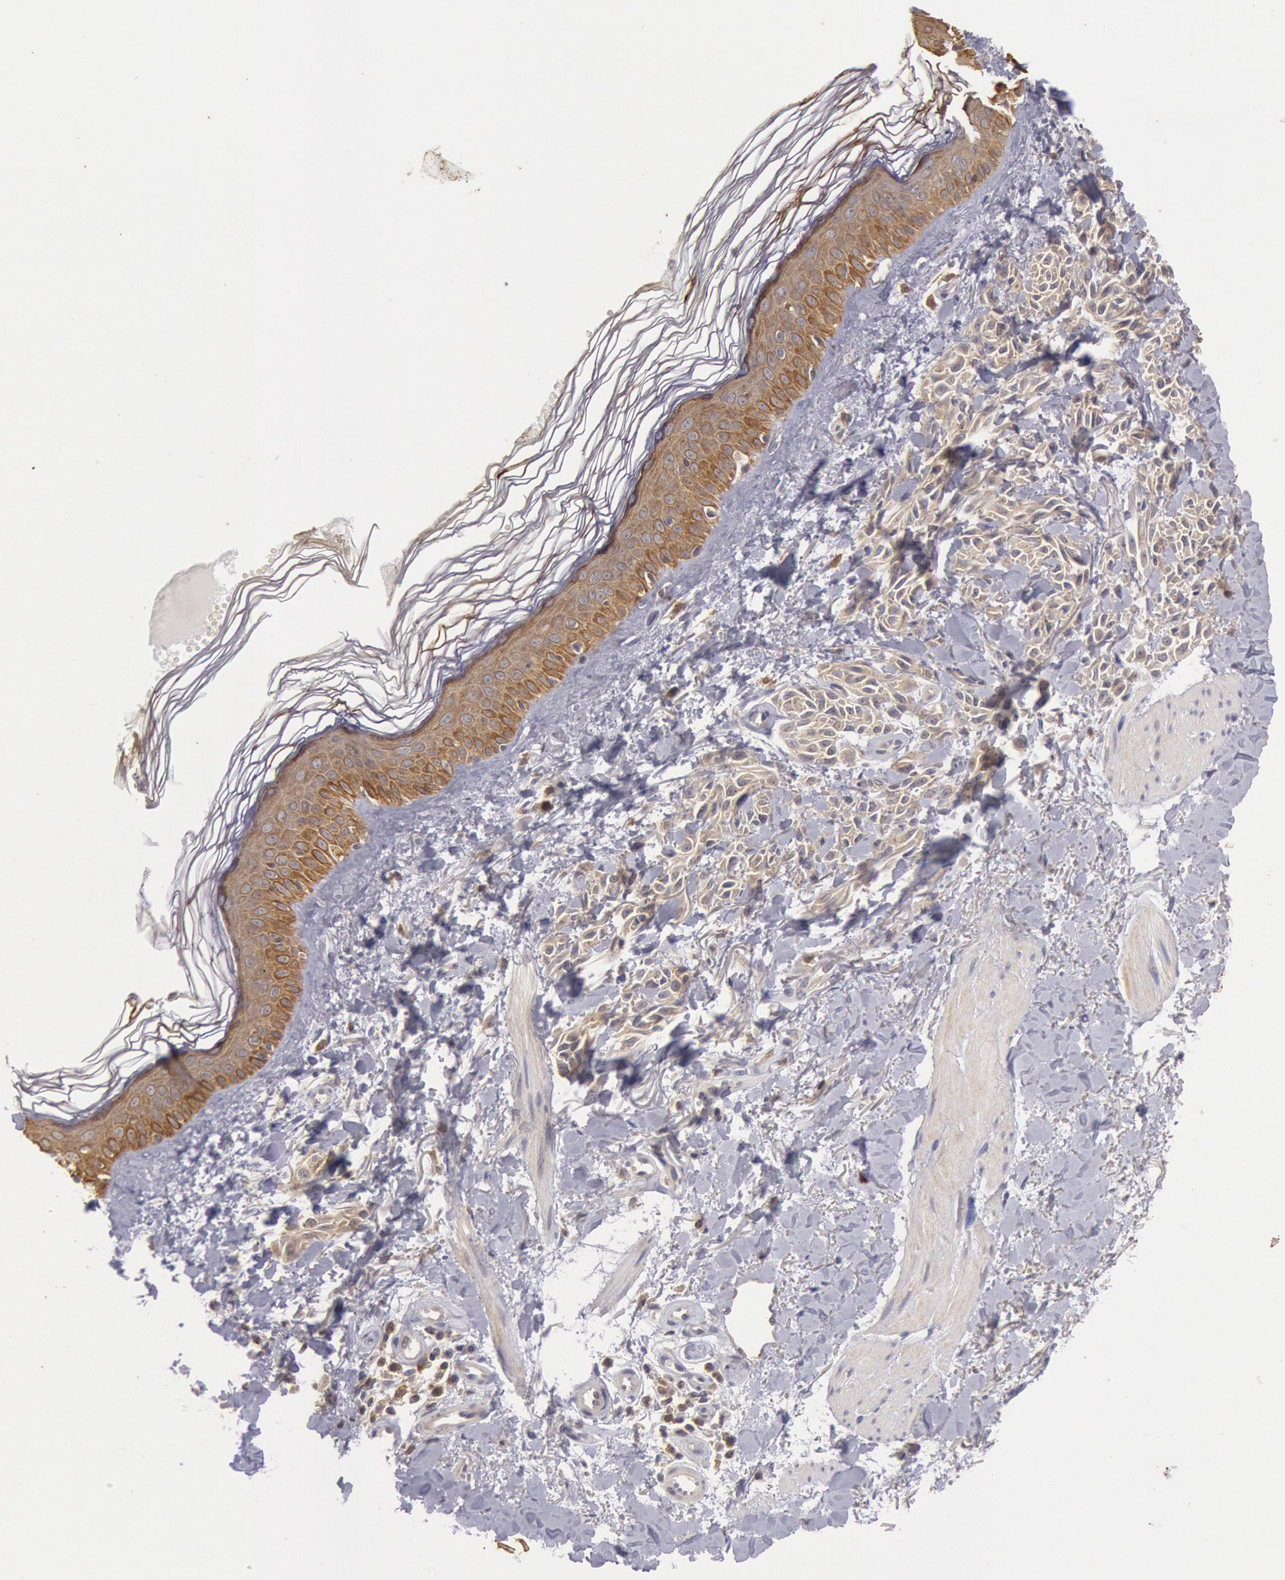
{"staining": {"intensity": "moderate", "quantity": "25%-75%", "location": "cytoplasmic/membranous"}, "tissue": "melanoma", "cell_type": "Tumor cells", "image_type": "cancer", "snomed": [{"axis": "morphology", "description": "Malignant melanoma, NOS"}, {"axis": "topography", "description": "Skin"}], "caption": "The image reveals immunohistochemical staining of melanoma. There is moderate cytoplasmic/membranous staining is identified in approximately 25%-75% of tumor cells.", "gene": "PLA2G6", "patient": {"sex": "female", "age": 73}}